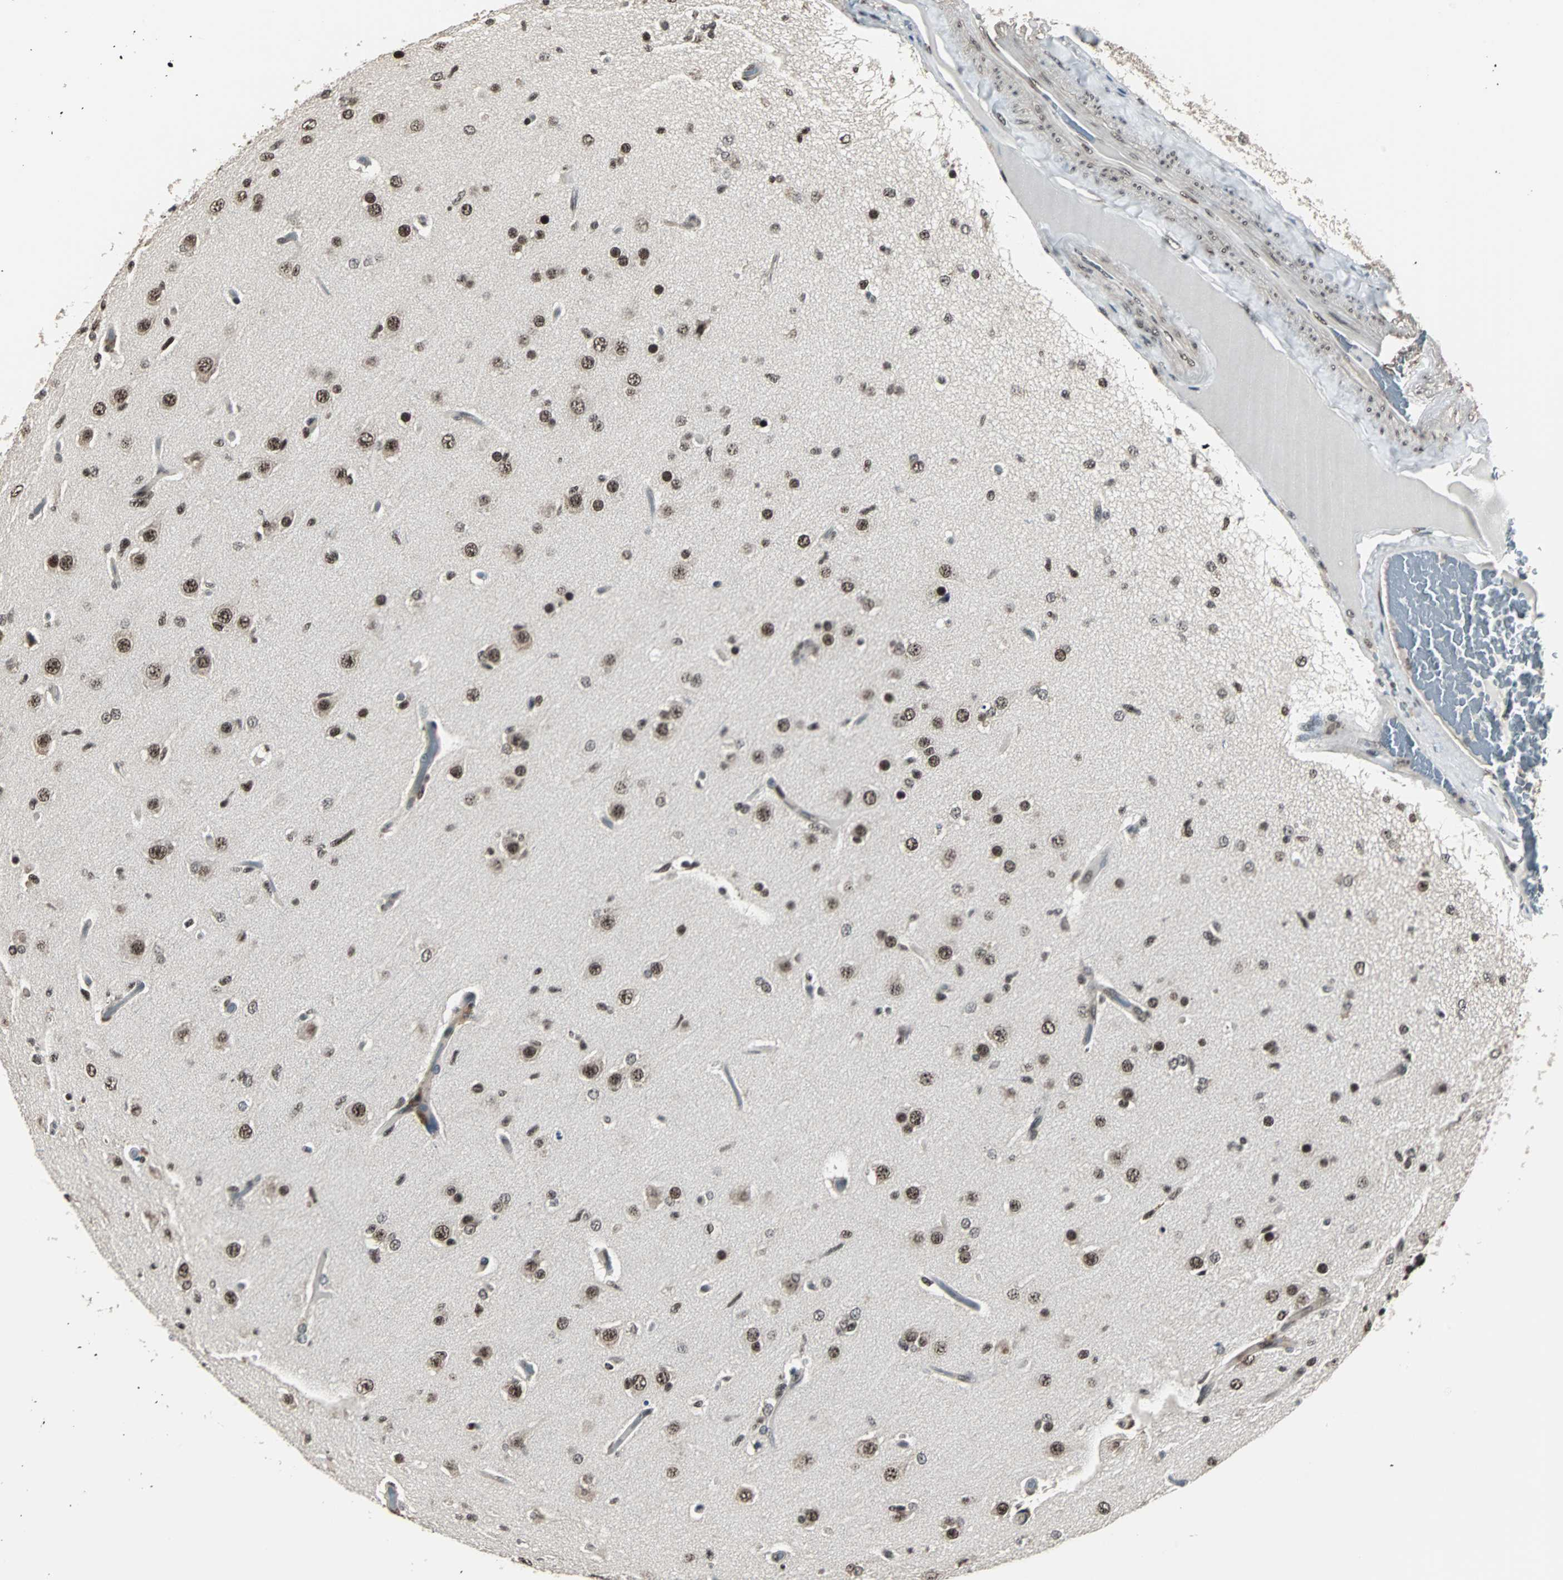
{"staining": {"intensity": "strong", "quantity": ">75%", "location": "nuclear"}, "tissue": "glioma", "cell_type": "Tumor cells", "image_type": "cancer", "snomed": [{"axis": "morphology", "description": "Glioma, malignant, High grade"}, {"axis": "topography", "description": "Brain"}], "caption": "High-magnification brightfield microscopy of malignant glioma (high-grade) stained with DAB (brown) and counterstained with hematoxylin (blue). tumor cells exhibit strong nuclear expression is appreciated in about>75% of cells.", "gene": "MKX", "patient": {"sex": "male", "age": 33}}